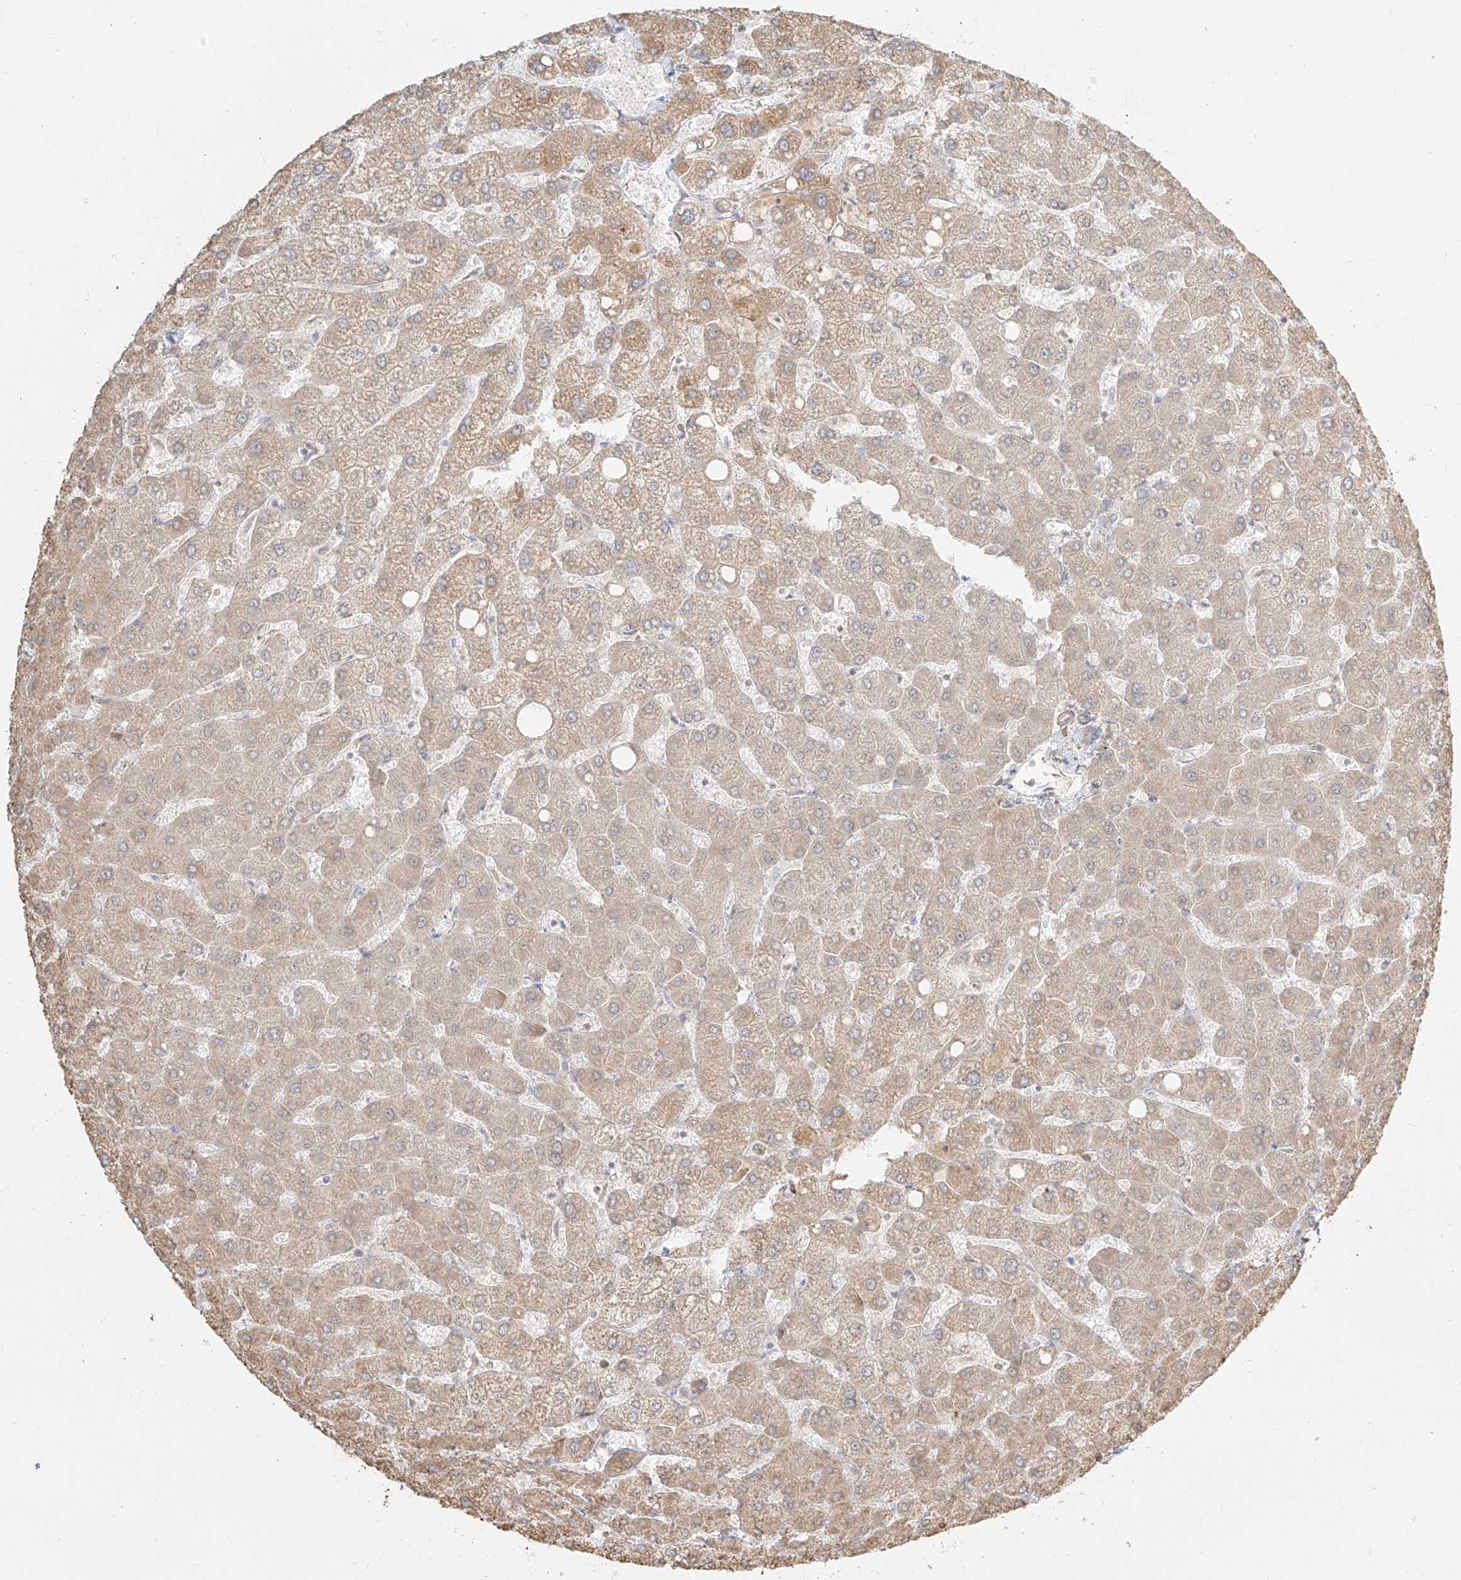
{"staining": {"intensity": "negative", "quantity": "none", "location": "none"}, "tissue": "liver", "cell_type": "Cholangiocytes", "image_type": "normal", "snomed": [{"axis": "morphology", "description": "Normal tissue, NOS"}, {"axis": "topography", "description": "Liver"}], "caption": "An IHC histopathology image of benign liver is shown. There is no staining in cholangiocytes of liver. Nuclei are stained in blue.", "gene": "UBE2K", "patient": {"sex": "female", "age": 54}}